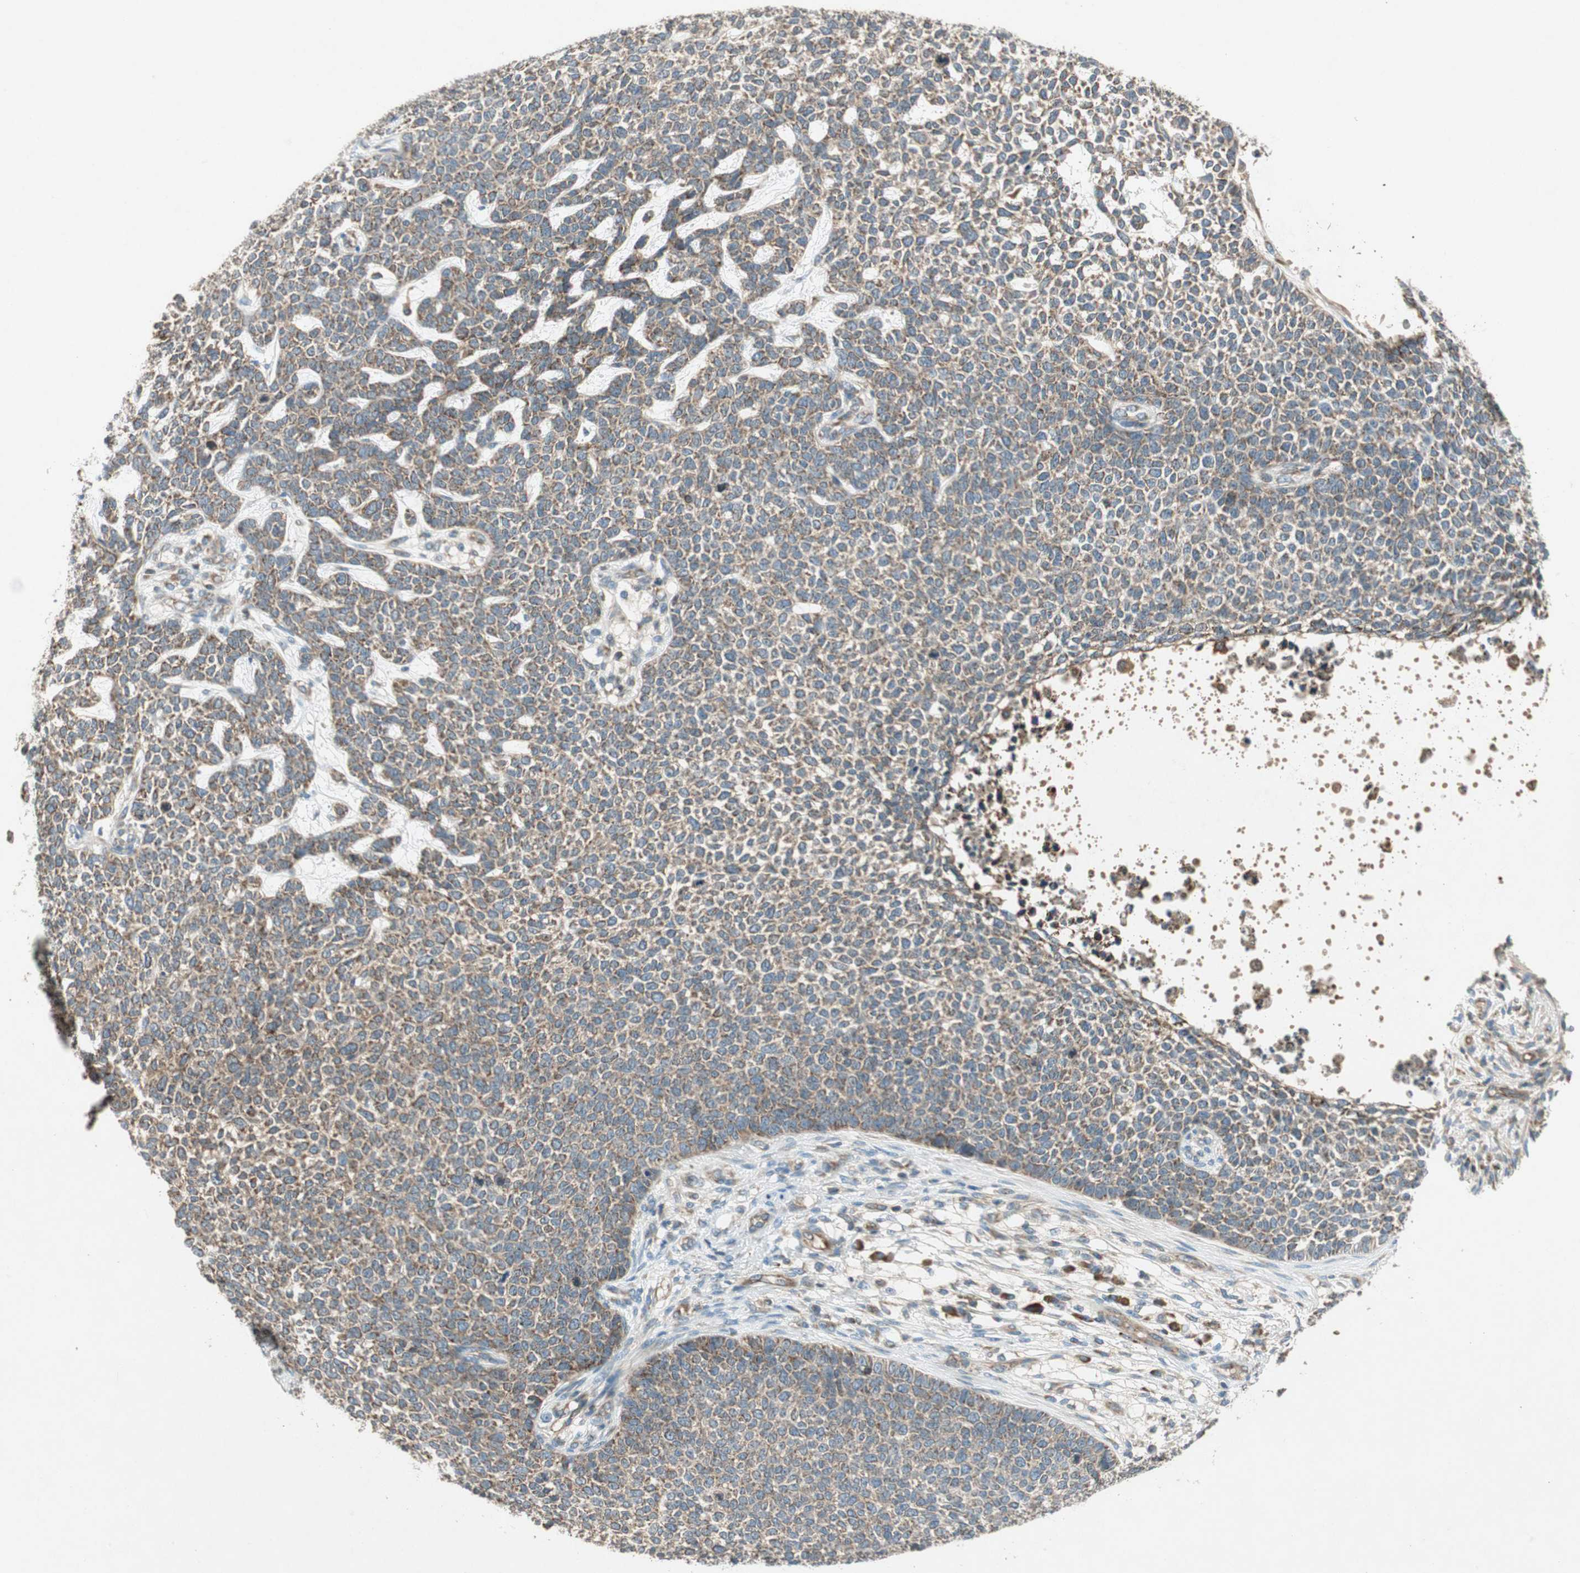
{"staining": {"intensity": "strong", "quantity": ">75%", "location": "cytoplasmic/membranous"}, "tissue": "skin cancer", "cell_type": "Tumor cells", "image_type": "cancer", "snomed": [{"axis": "morphology", "description": "Basal cell carcinoma"}, {"axis": "topography", "description": "Skin"}], "caption": "Immunohistochemistry (DAB (3,3'-diaminobenzidine)) staining of human skin cancer (basal cell carcinoma) shows strong cytoplasmic/membranous protein positivity in about >75% of tumor cells.", "gene": "CHADL", "patient": {"sex": "female", "age": 84}}